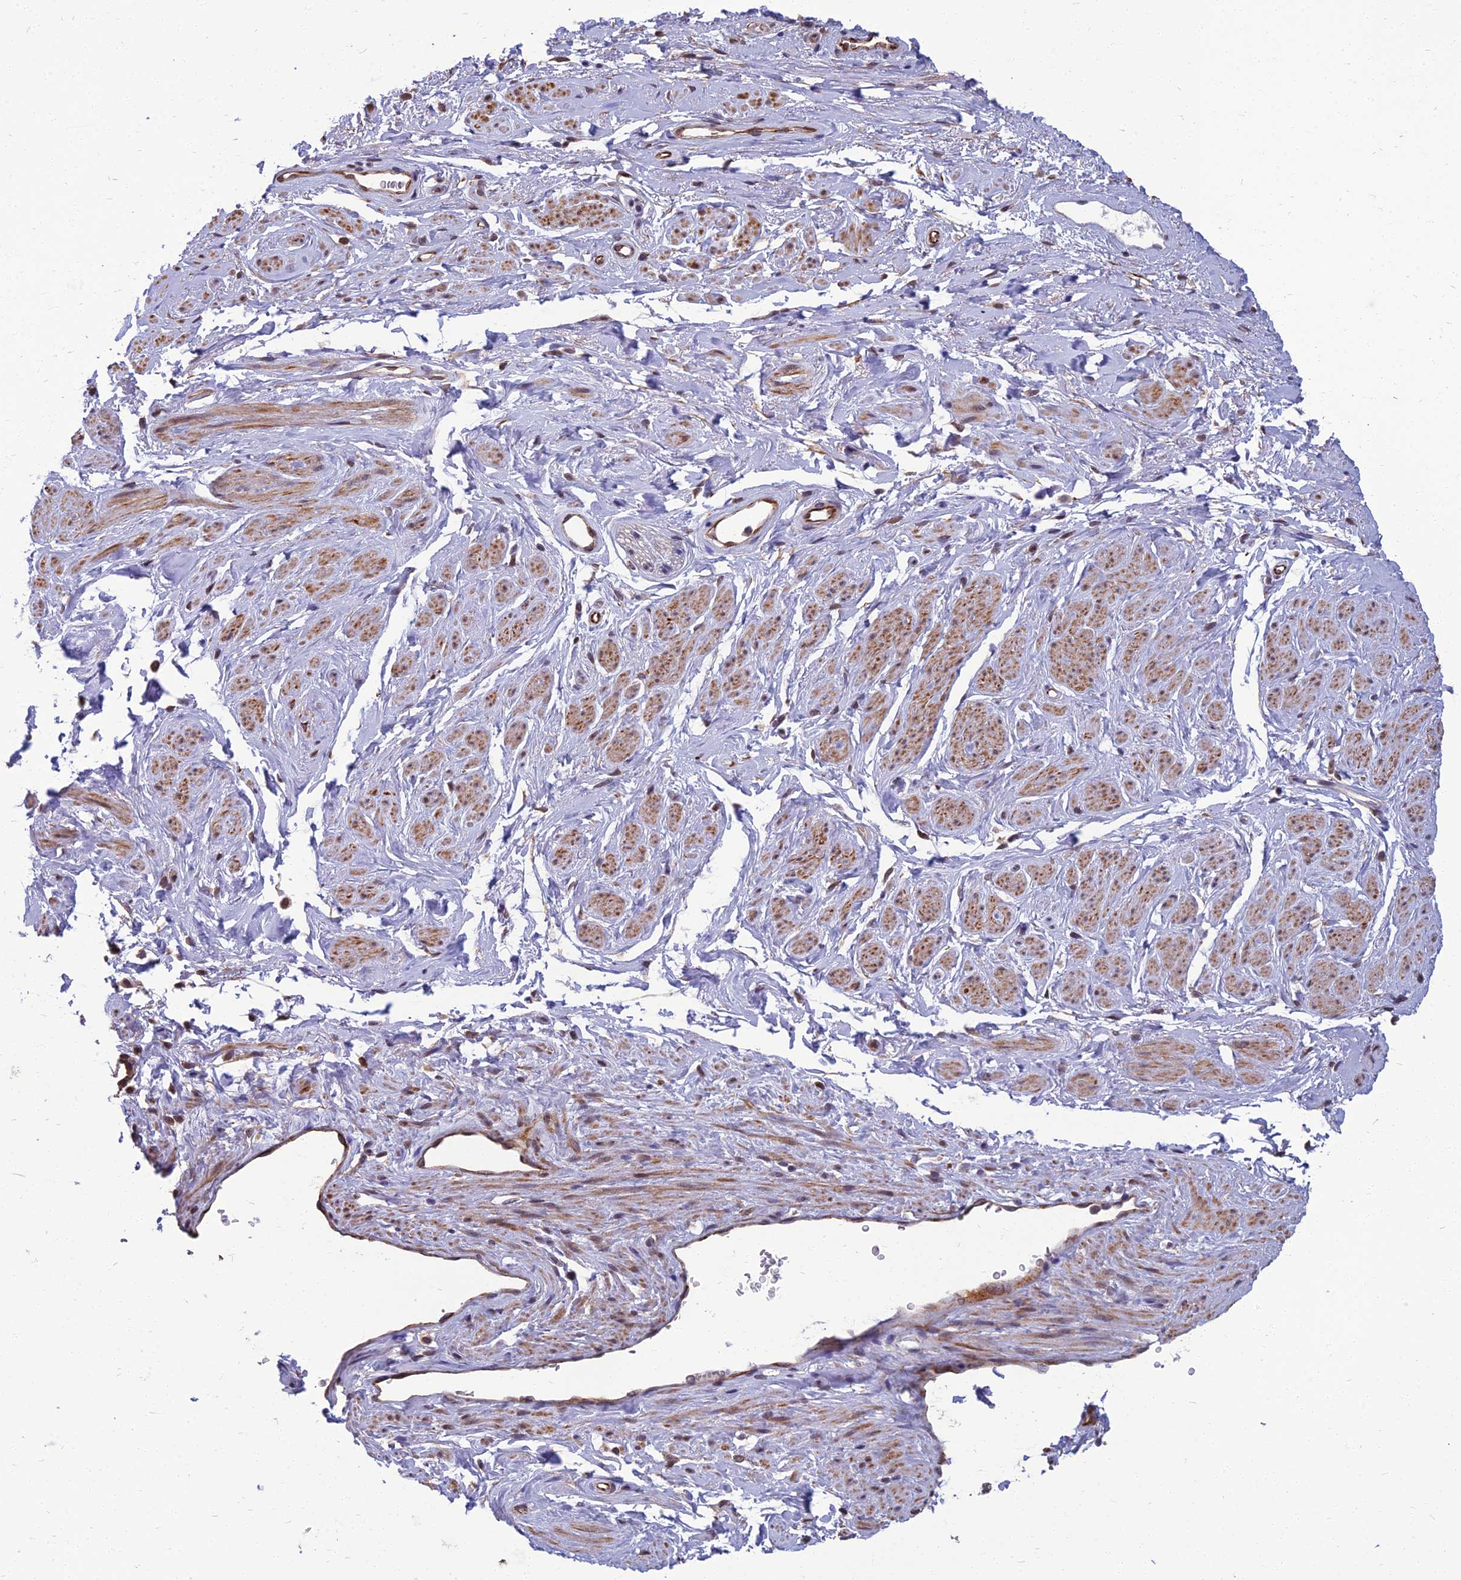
{"staining": {"intensity": "moderate", "quantity": "25%-75%", "location": "cytoplasmic/membranous,nuclear"}, "tissue": "adipose tissue", "cell_type": "Adipocytes", "image_type": "normal", "snomed": [{"axis": "morphology", "description": "Normal tissue, NOS"}, {"axis": "morphology", "description": "Adenocarcinoma, NOS"}, {"axis": "topography", "description": "Rectum"}, {"axis": "topography", "description": "Vagina"}, {"axis": "topography", "description": "Peripheral nerve tissue"}], "caption": "IHC image of normal human adipose tissue stained for a protein (brown), which displays medium levels of moderate cytoplasmic/membranous,nuclear expression in about 25%-75% of adipocytes.", "gene": "NR4A3", "patient": {"sex": "female", "age": 71}}